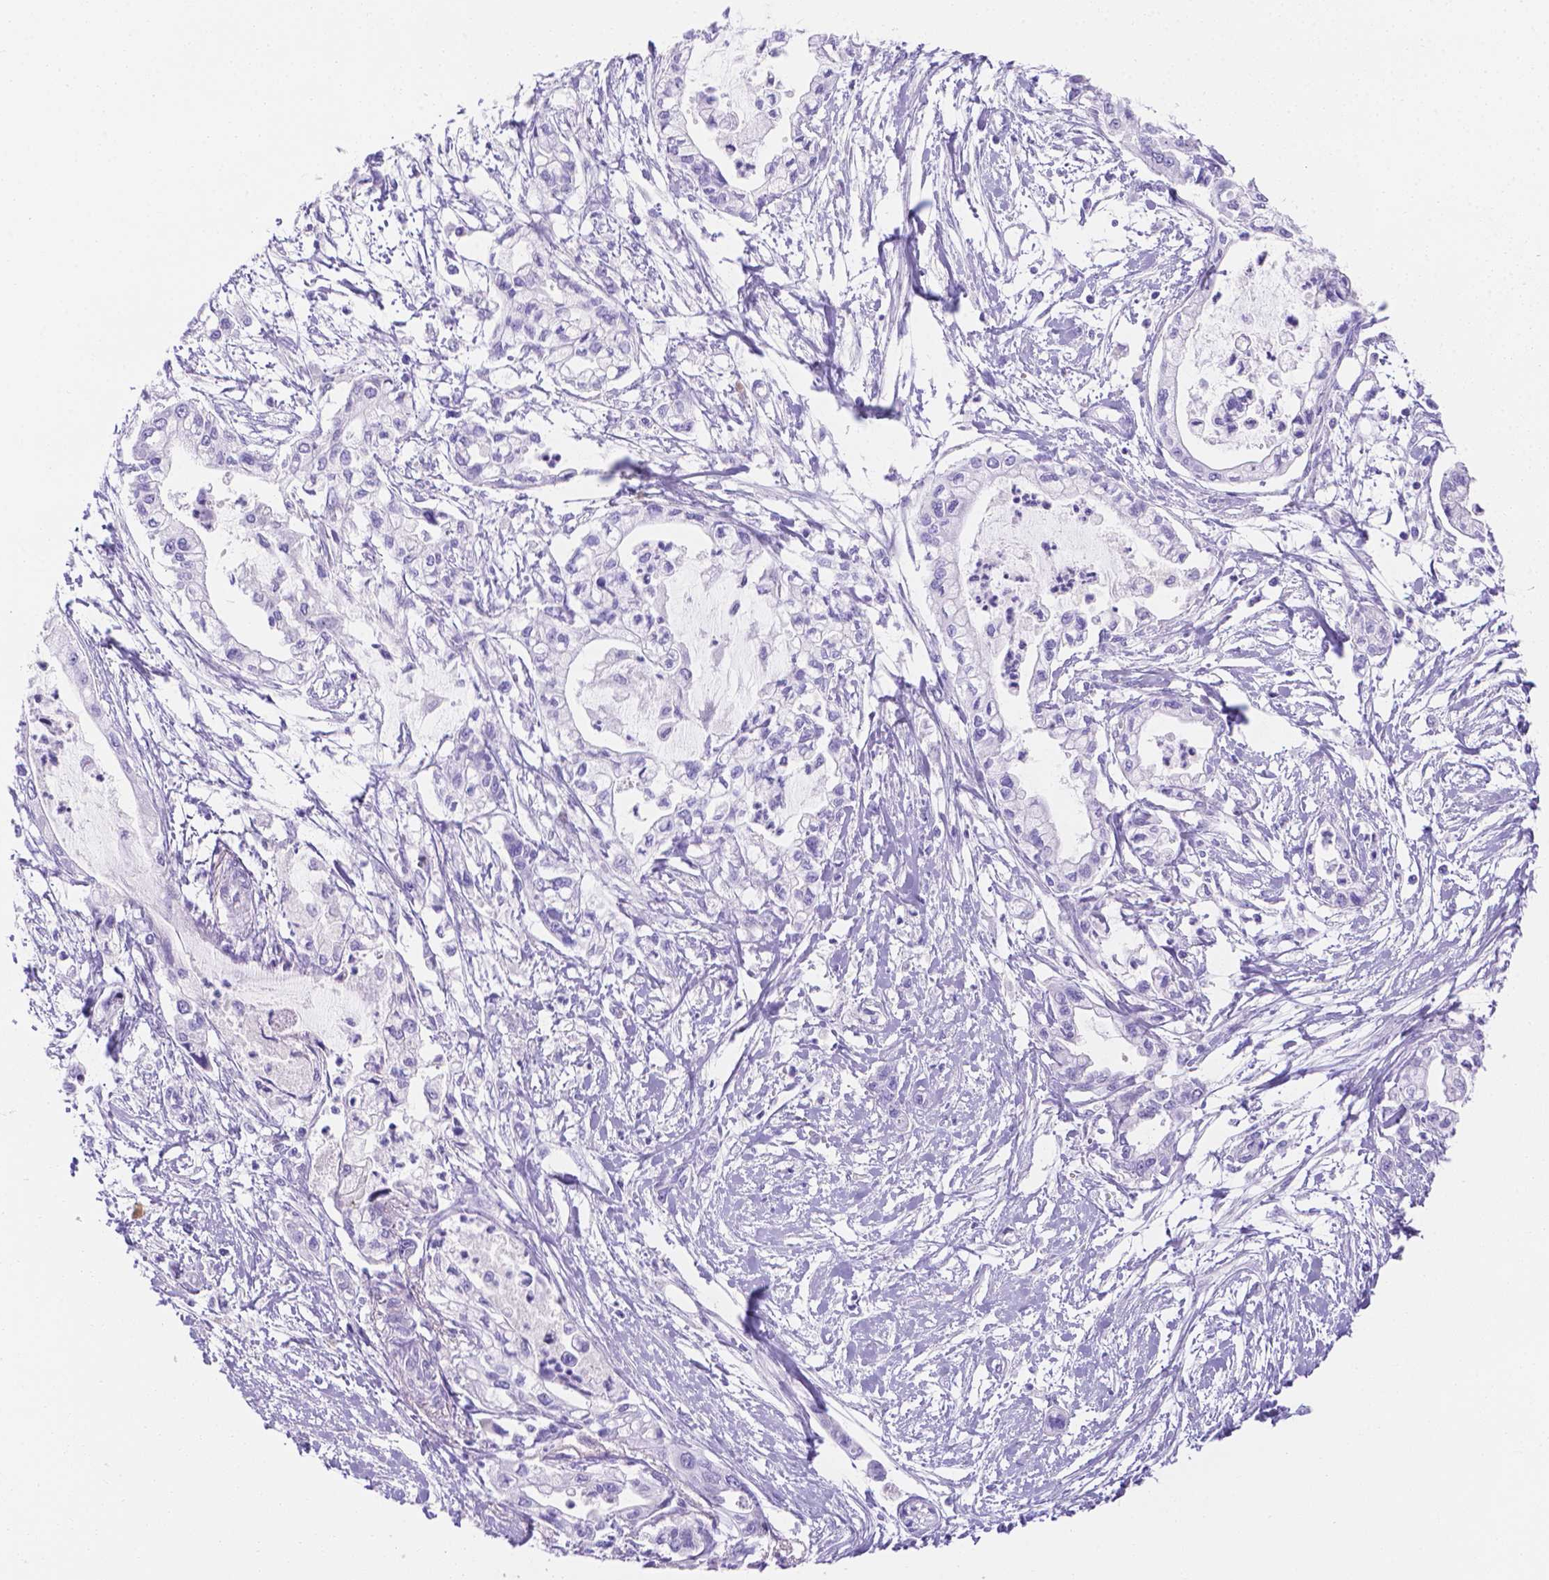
{"staining": {"intensity": "negative", "quantity": "none", "location": "none"}, "tissue": "pancreatic cancer", "cell_type": "Tumor cells", "image_type": "cancer", "snomed": [{"axis": "morphology", "description": "Adenocarcinoma, NOS"}, {"axis": "topography", "description": "Pancreas"}], "caption": "Human pancreatic cancer stained for a protein using immunohistochemistry displays no positivity in tumor cells.", "gene": "MLN", "patient": {"sex": "male", "age": 54}}